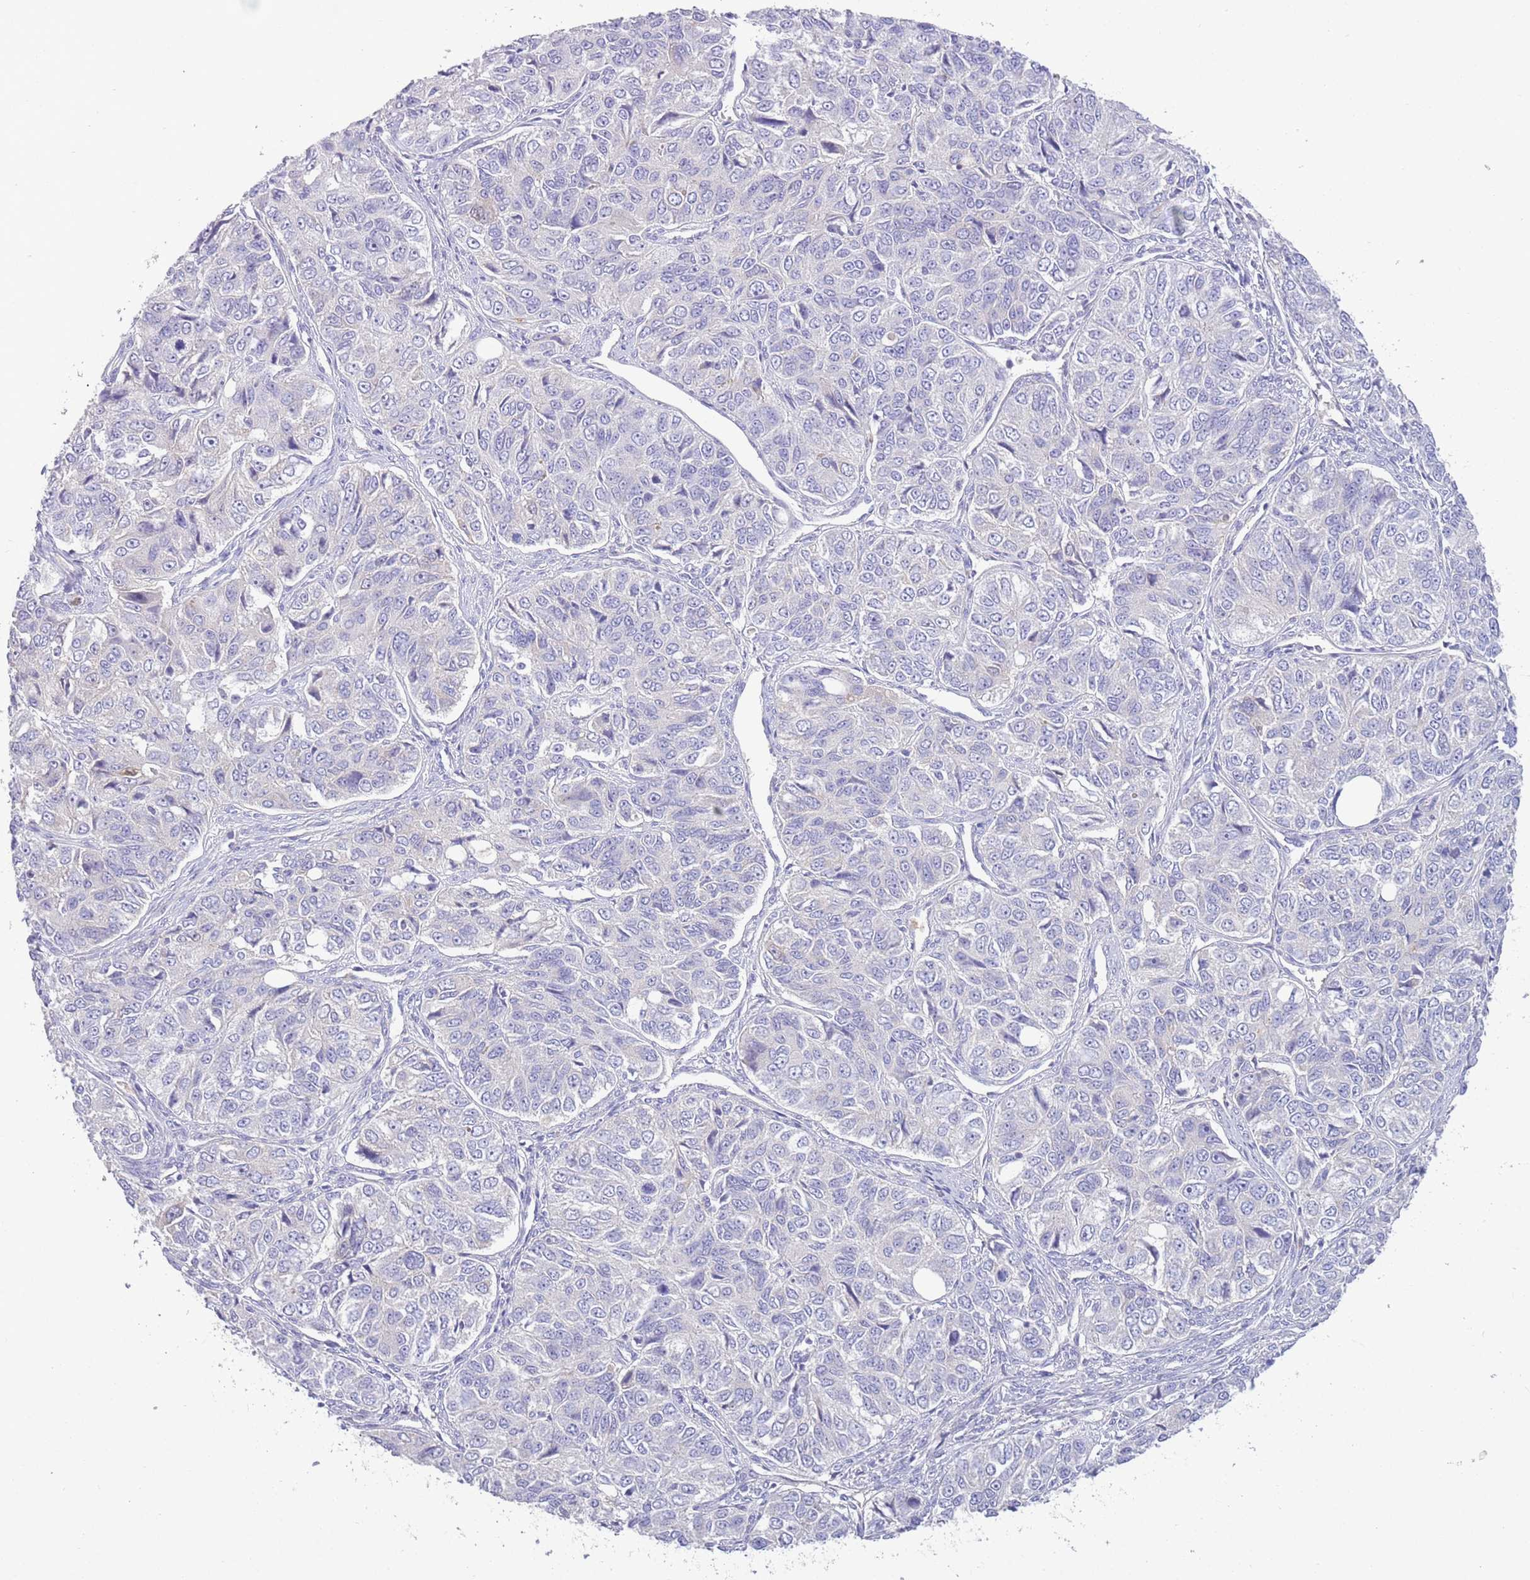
{"staining": {"intensity": "negative", "quantity": "none", "location": "none"}, "tissue": "ovarian cancer", "cell_type": "Tumor cells", "image_type": "cancer", "snomed": [{"axis": "morphology", "description": "Carcinoma, endometroid"}, {"axis": "topography", "description": "Ovary"}], "caption": "A micrograph of ovarian cancer stained for a protein displays no brown staining in tumor cells. The staining was performed using DAB to visualize the protein expression in brown, while the nuclei were stained in blue with hematoxylin (Magnification: 20x).", "gene": "IGFL4", "patient": {"sex": "female", "age": 51}}